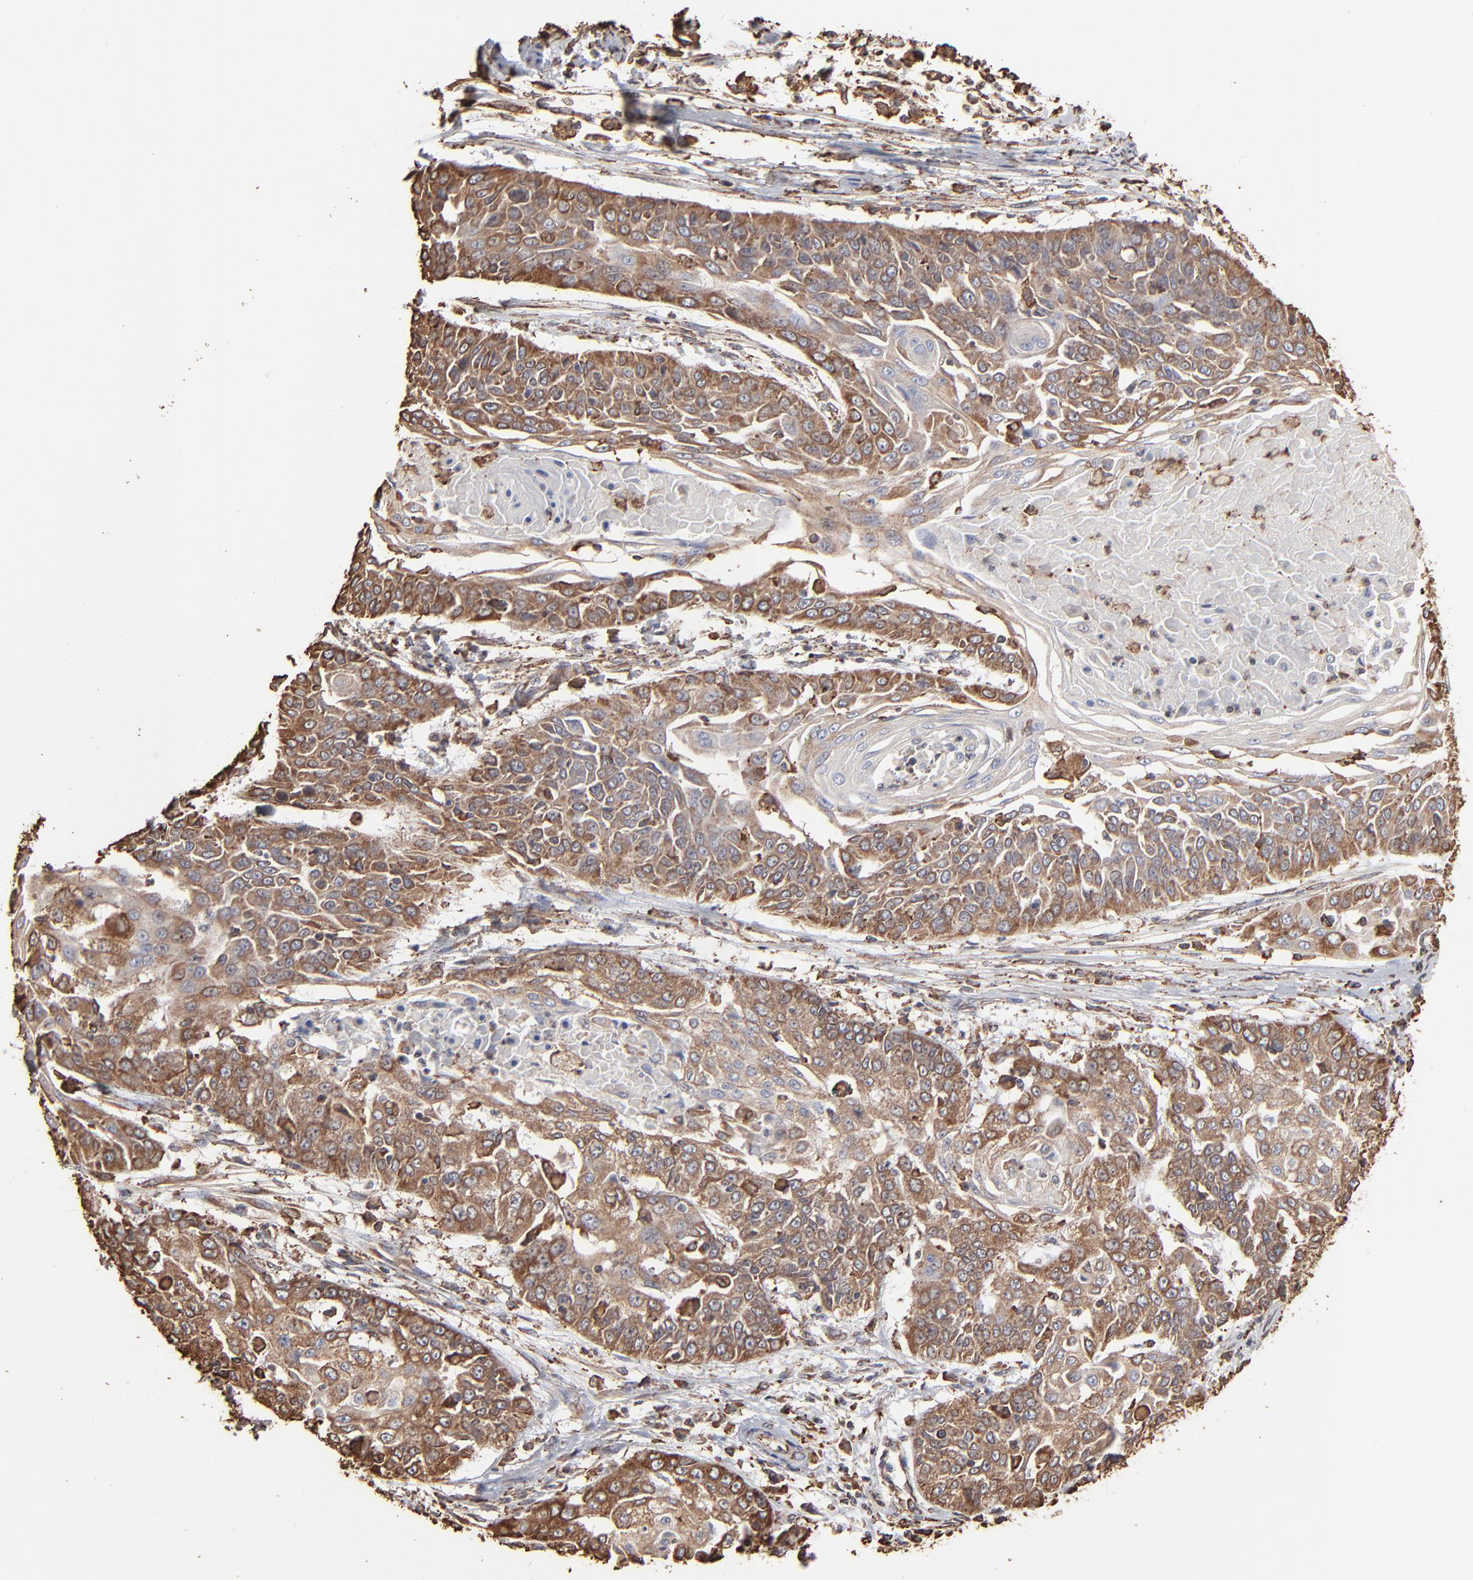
{"staining": {"intensity": "moderate", "quantity": ">75%", "location": "cytoplasmic/membranous"}, "tissue": "cervical cancer", "cell_type": "Tumor cells", "image_type": "cancer", "snomed": [{"axis": "morphology", "description": "Squamous cell carcinoma, NOS"}, {"axis": "topography", "description": "Cervix"}], "caption": "Cervical cancer (squamous cell carcinoma) stained for a protein displays moderate cytoplasmic/membranous positivity in tumor cells.", "gene": "PDIA3", "patient": {"sex": "female", "age": 64}}